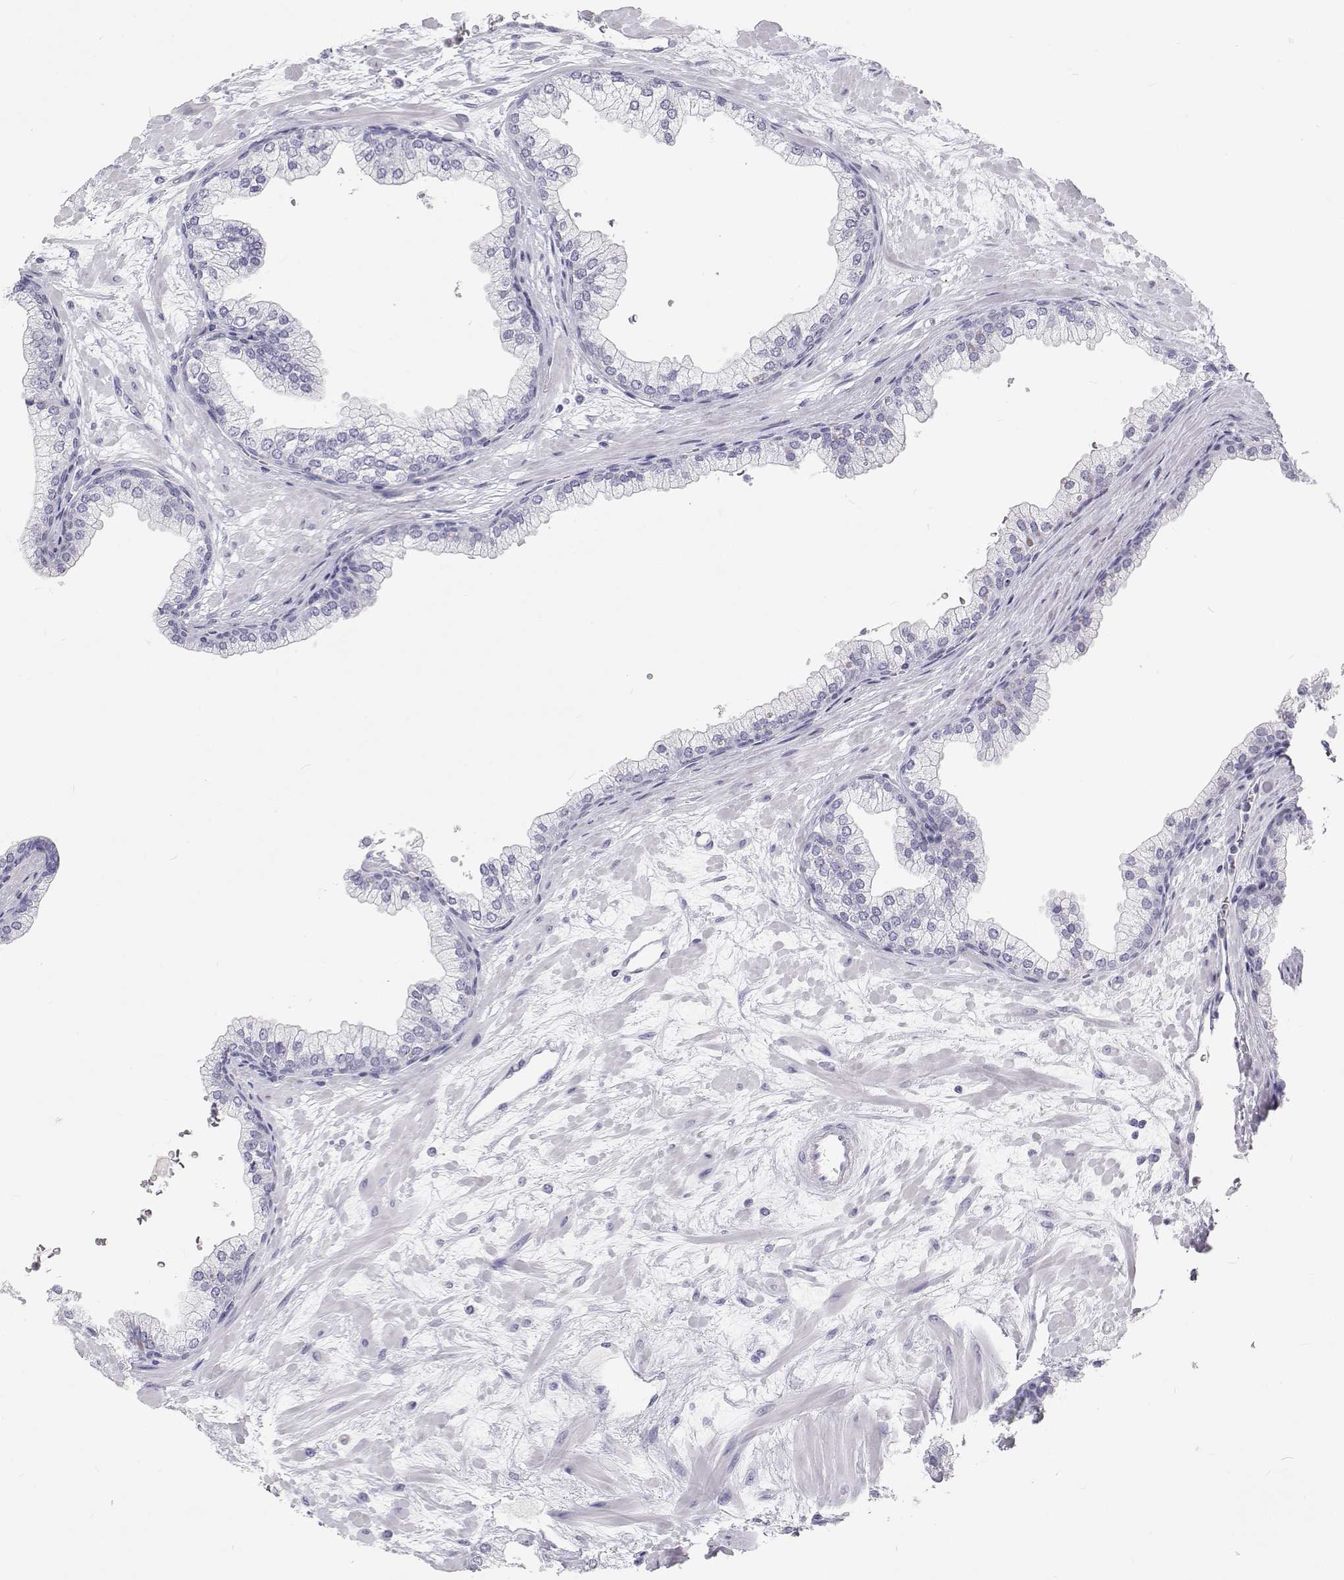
{"staining": {"intensity": "negative", "quantity": "none", "location": "none"}, "tissue": "prostate", "cell_type": "Glandular cells", "image_type": "normal", "snomed": [{"axis": "morphology", "description": "Normal tissue, NOS"}, {"axis": "topography", "description": "Prostate"}, {"axis": "topography", "description": "Peripheral nerve tissue"}], "caption": "This is a histopathology image of IHC staining of unremarkable prostate, which shows no expression in glandular cells. (Stains: DAB IHC with hematoxylin counter stain, Microscopy: brightfield microscopy at high magnification).", "gene": "SFTPB", "patient": {"sex": "male", "age": 61}}